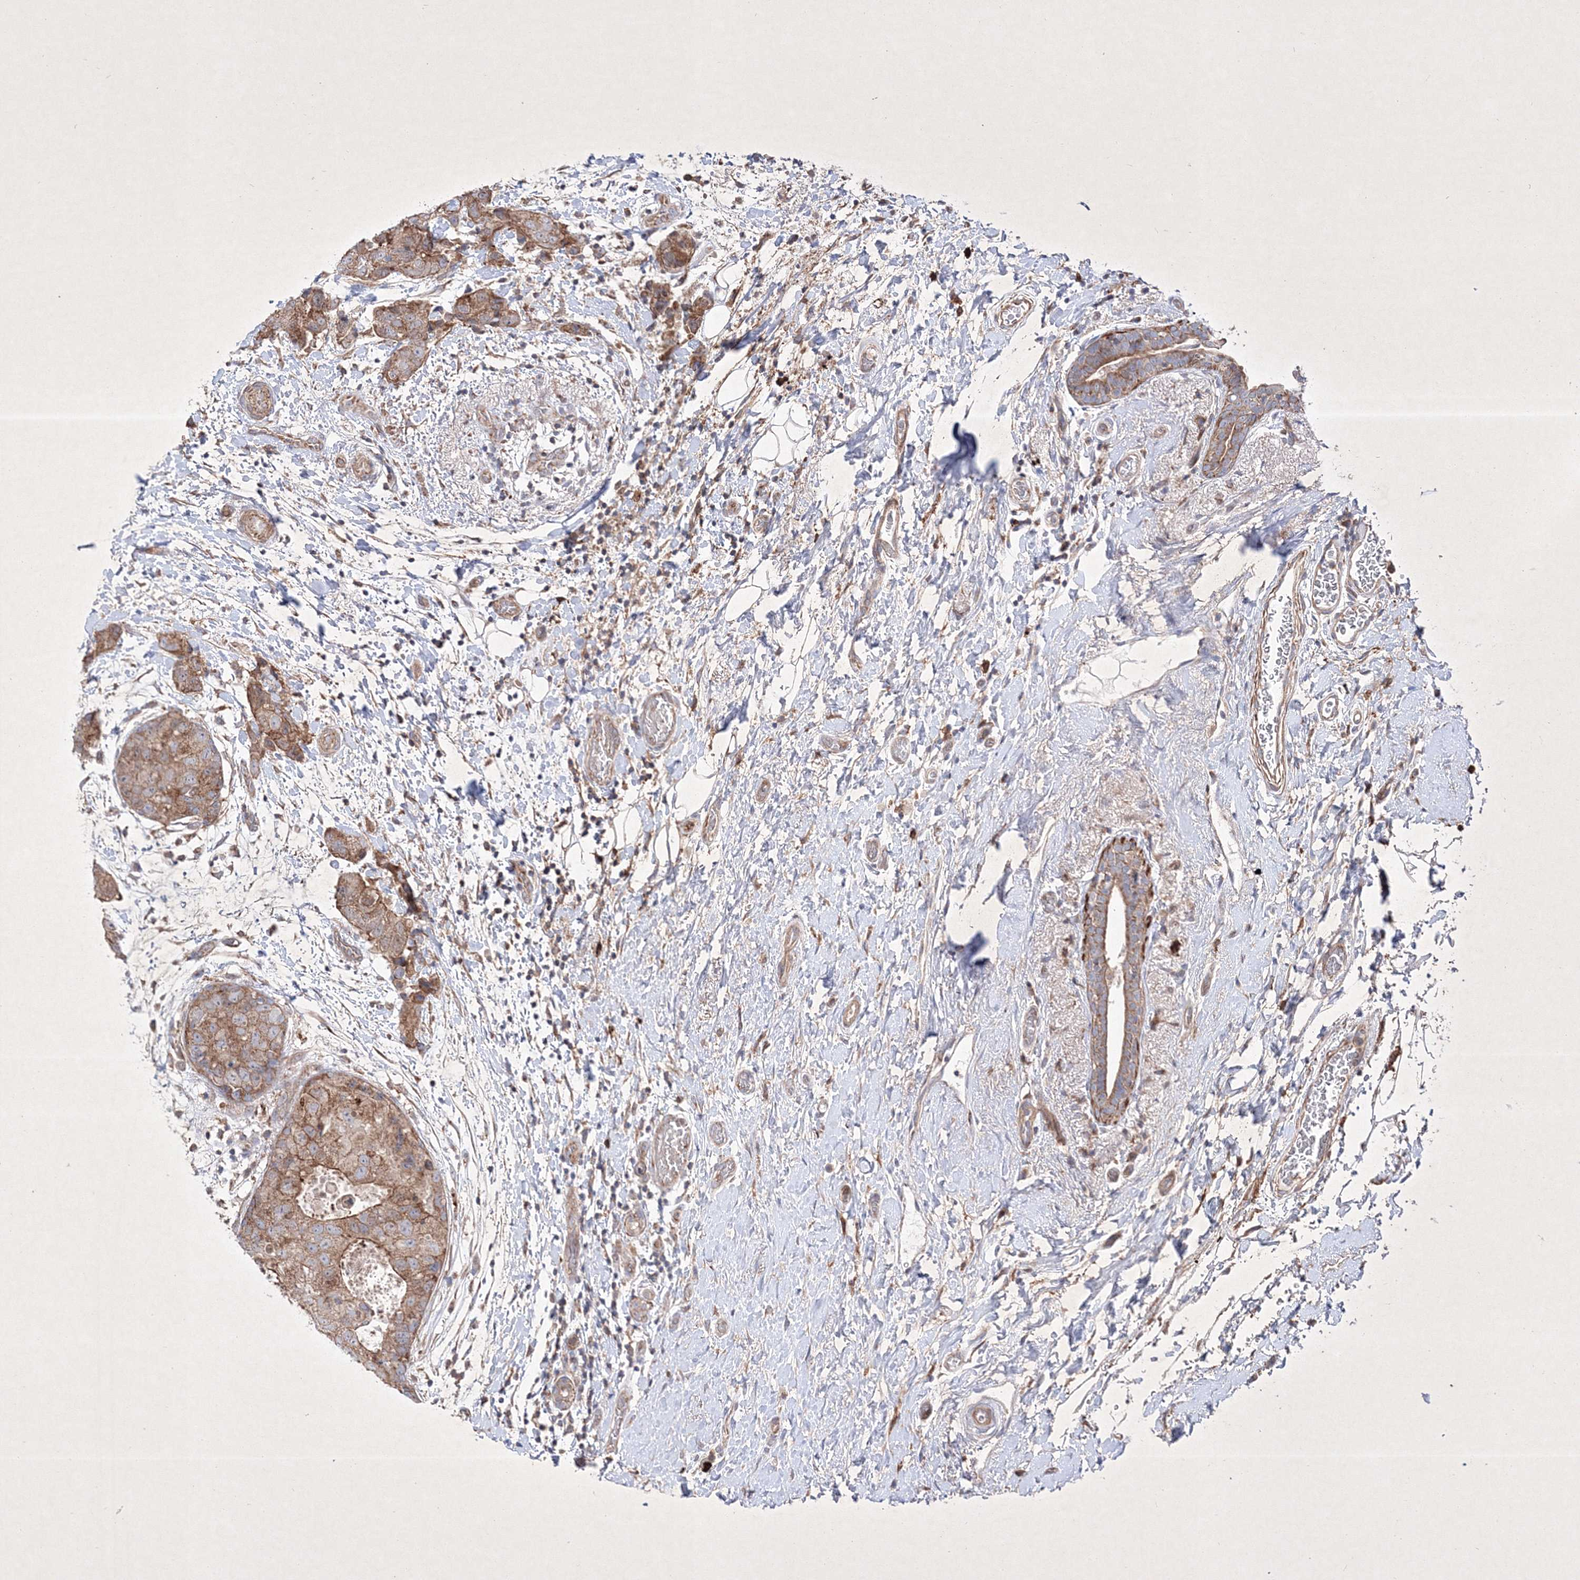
{"staining": {"intensity": "moderate", "quantity": ">75%", "location": "cytoplasmic/membranous"}, "tissue": "breast cancer", "cell_type": "Tumor cells", "image_type": "cancer", "snomed": [{"axis": "morphology", "description": "Duct carcinoma"}, {"axis": "topography", "description": "Breast"}], "caption": "Breast cancer (invasive ductal carcinoma) was stained to show a protein in brown. There is medium levels of moderate cytoplasmic/membranous staining in about >75% of tumor cells.", "gene": "OPA1", "patient": {"sex": "female", "age": 62}}